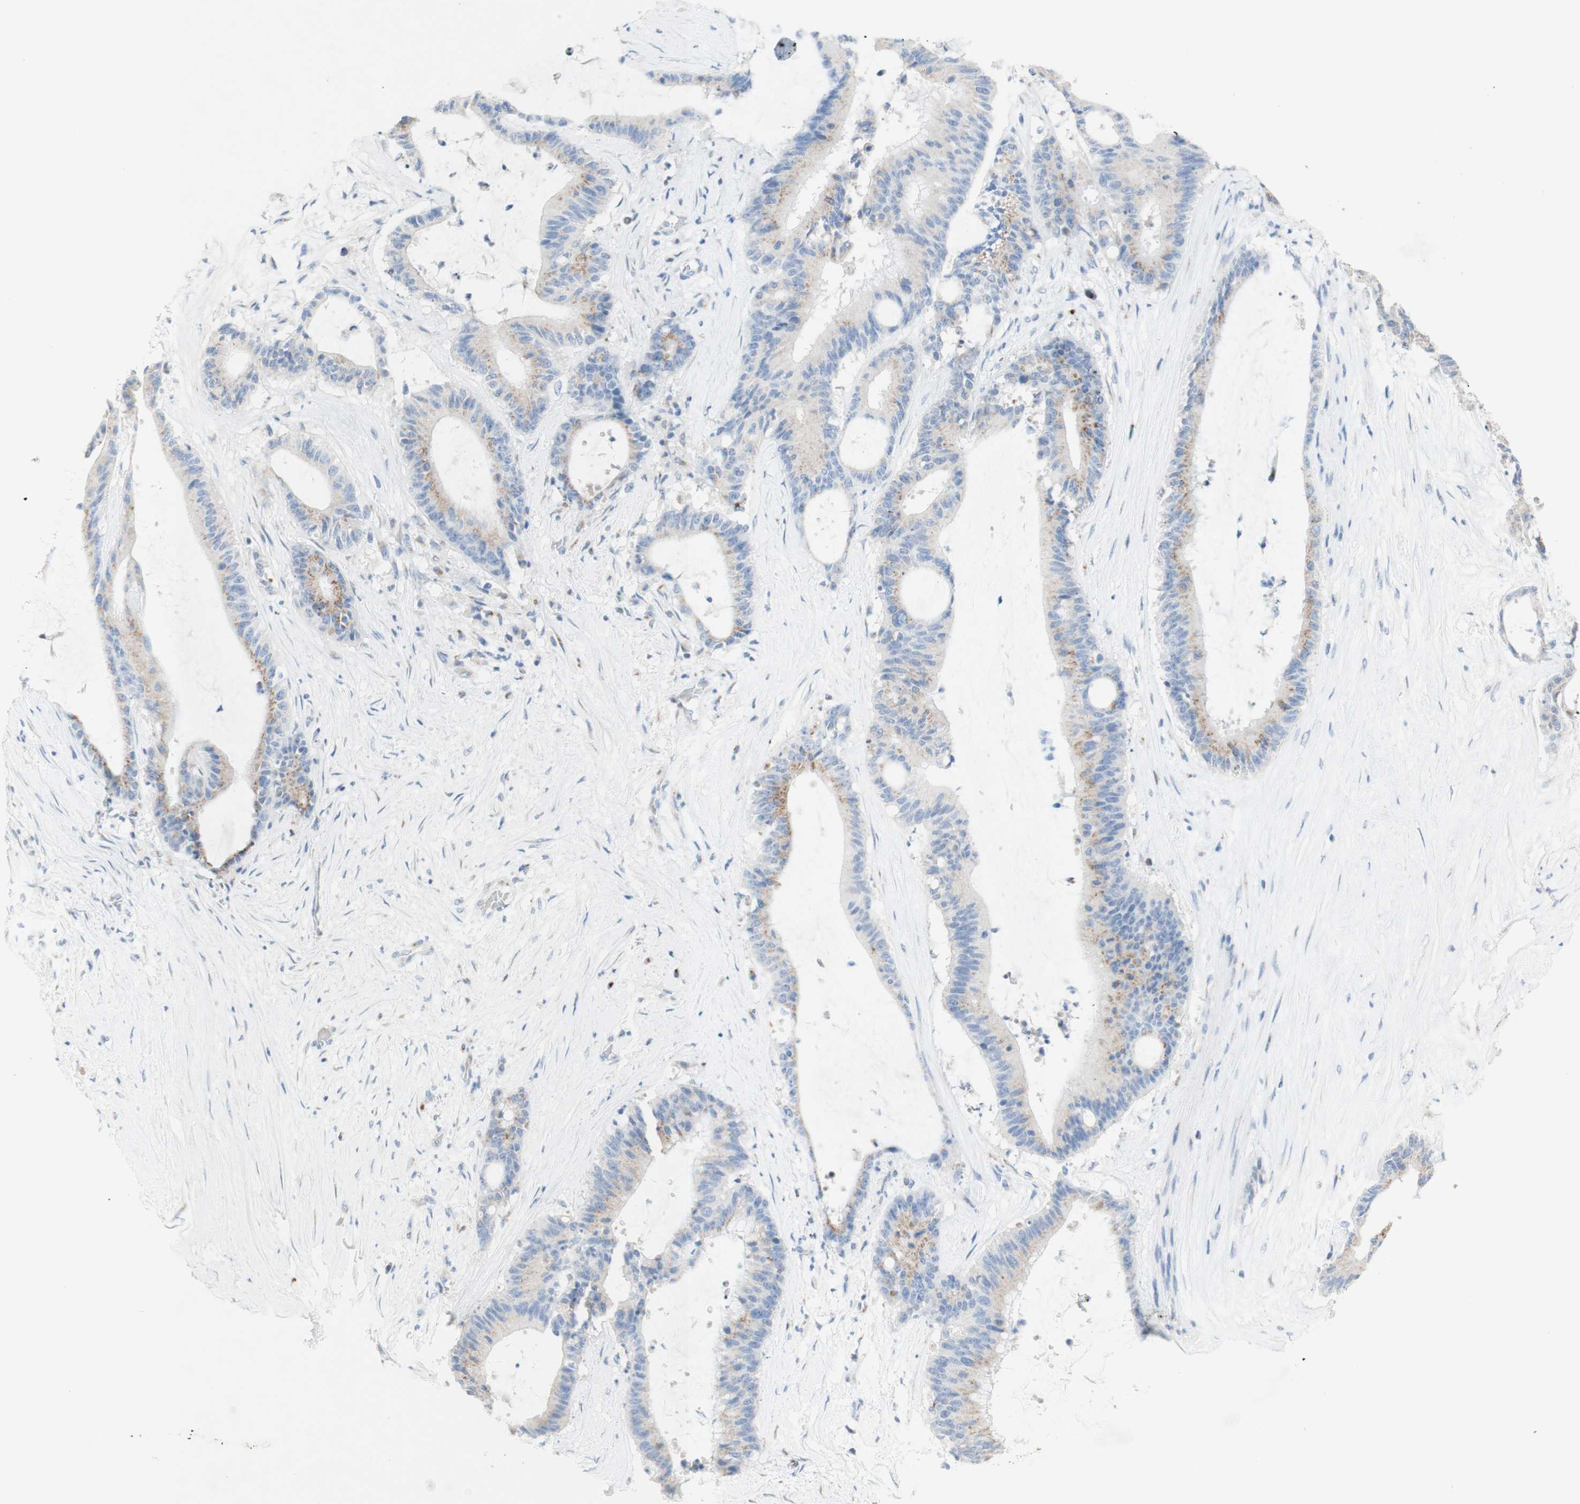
{"staining": {"intensity": "moderate", "quantity": "25%-75%", "location": "cytoplasmic/membranous"}, "tissue": "liver cancer", "cell_type": "Tumor cells", "image_type": "cancer", "snomed": [{"axis": "morphology", "description": "Cholangiocarcinoma"}, {"axis": "topography", "description": "Liver"}], "caption": "There is medium levels of moderate cytoplasmic/membranous staining in tumor cells of liver cancer, as demonstrated by immunohistochemical staining (brown color).", "gene": "MANEA", "patient": {"sex": "female", "age": 73}}